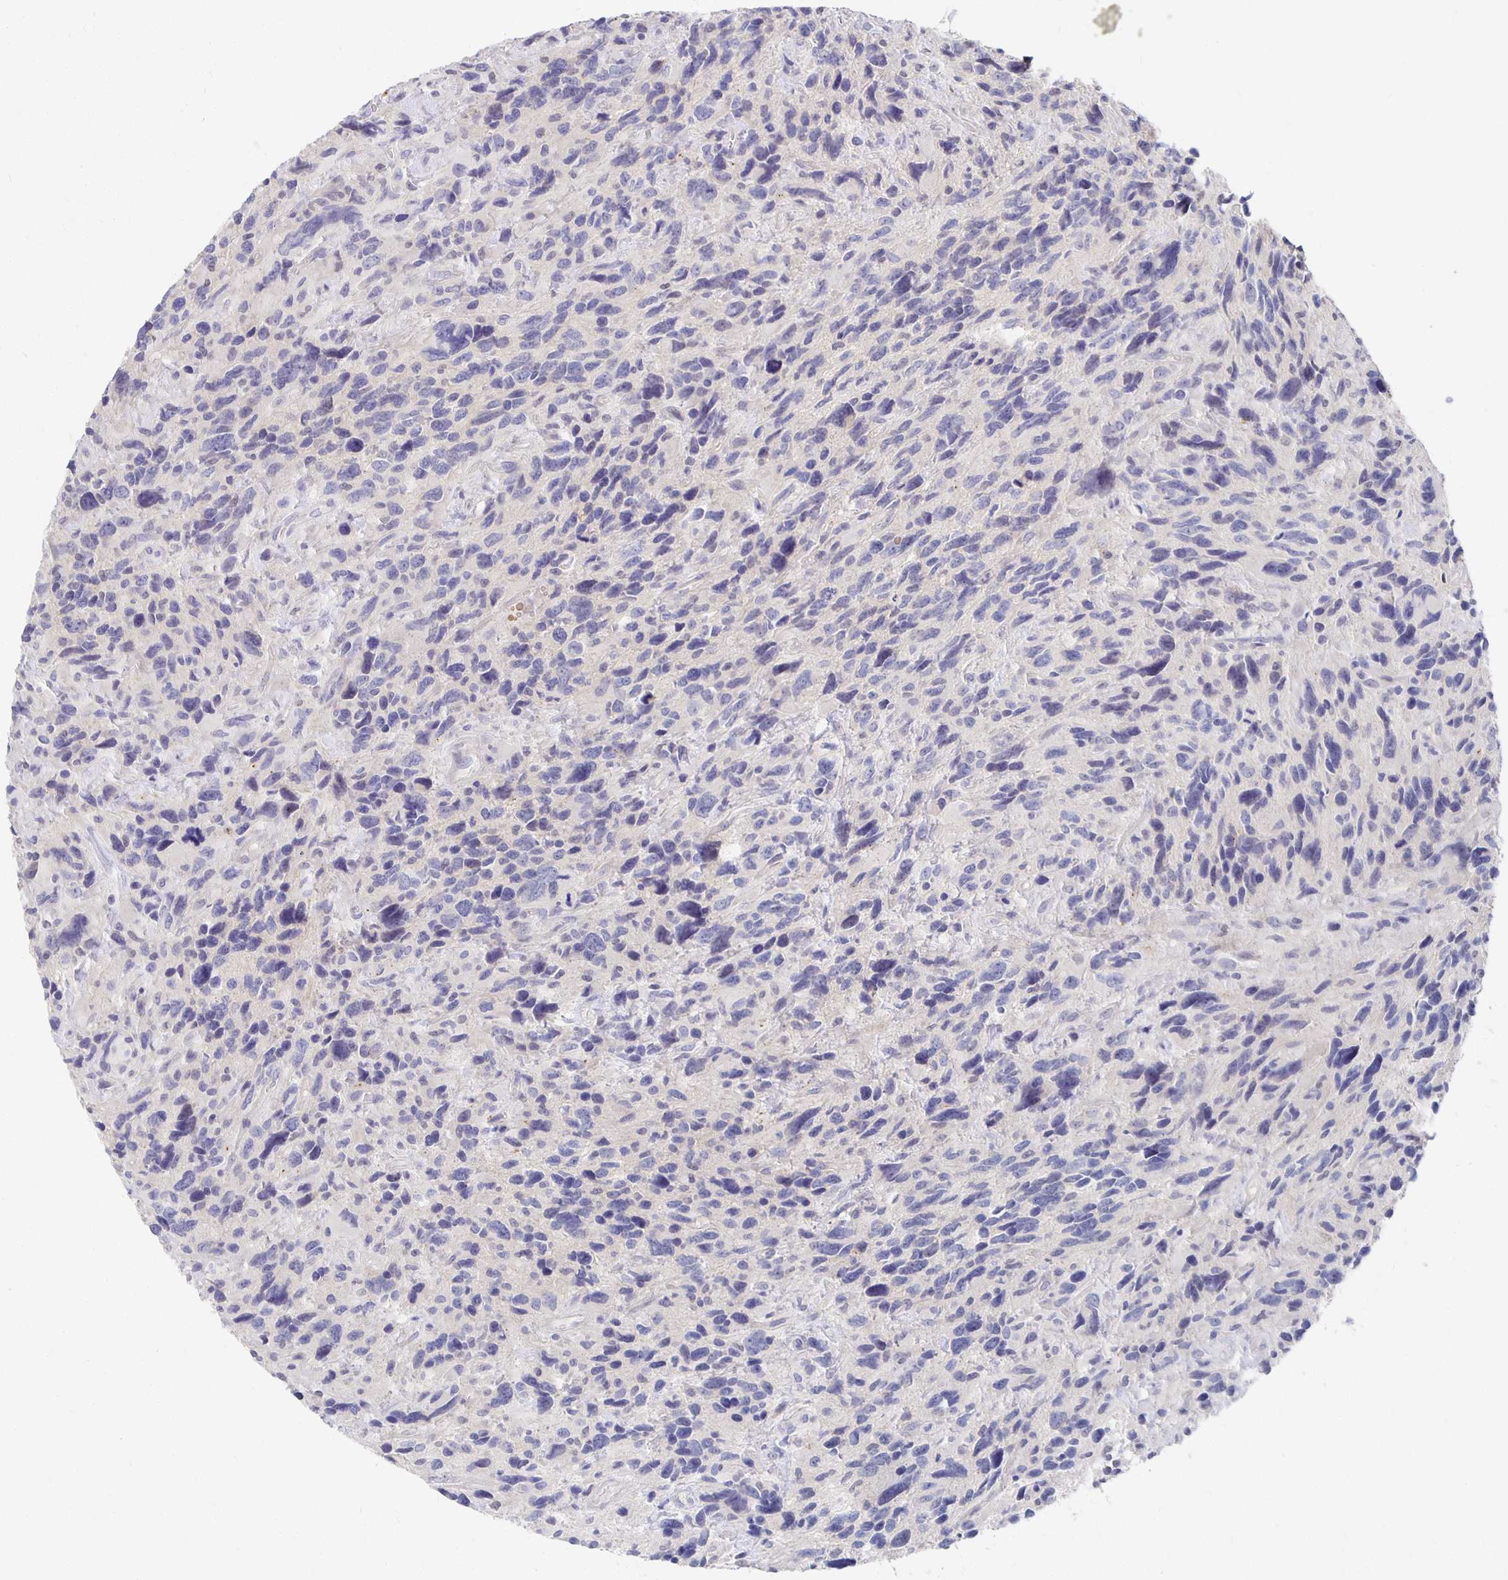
{"staining": {"intensity": "negative", "quantity": "none", "location": "none"}, "tissue": "glioma", "cell_type": "Tumor cells", "image_type": "cancer", "snomed": [{"axis": "morphology", "description": "Glioma, malignant, High grade"}, {"axis": "topography", "description": "Brain"}], "caption": "Immunohistochemical staining of human malignant glioma (high-grade) exhibits no significant expression in tumor cells.", "gene": "FKRP", "patient": {"sex": "male", "age": 46}}